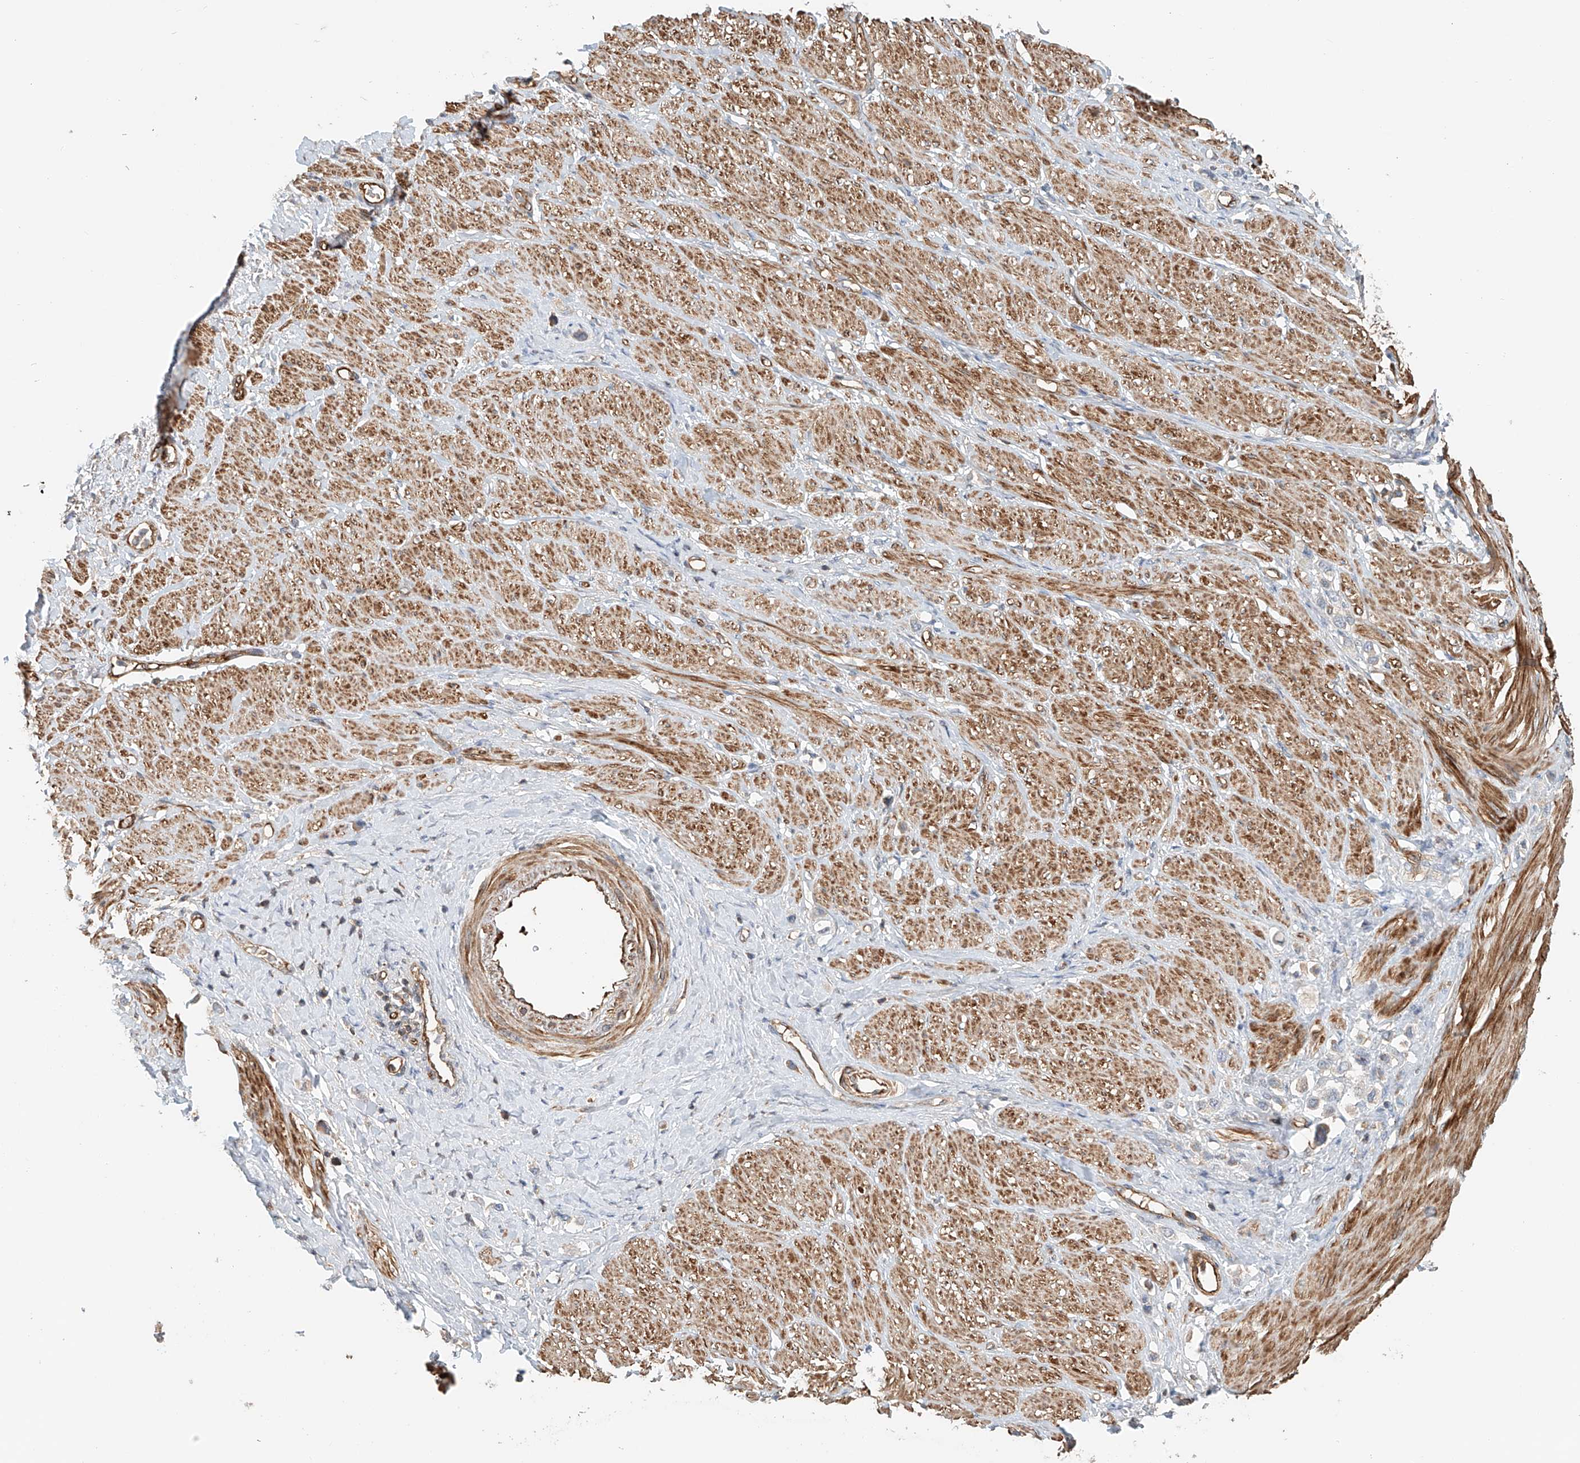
{"staining": {"intensity": "negative", "quantity": "none", "location": "none"}, "tissue": "stomach cancer", "cell_type": "Tumor cells", "image_type": "cancer", "snomed": [{"axis": "morphology", "description": "Adenocarcinoma, NOS"}, {"axis": "topography", "description": "Stomach"}], "caption": "An image of human adenocarcinoma (stomach) is negative for staining in tumor cells.", "gene": "FRYL", "patient": {"sex": "female", "age": 65}}